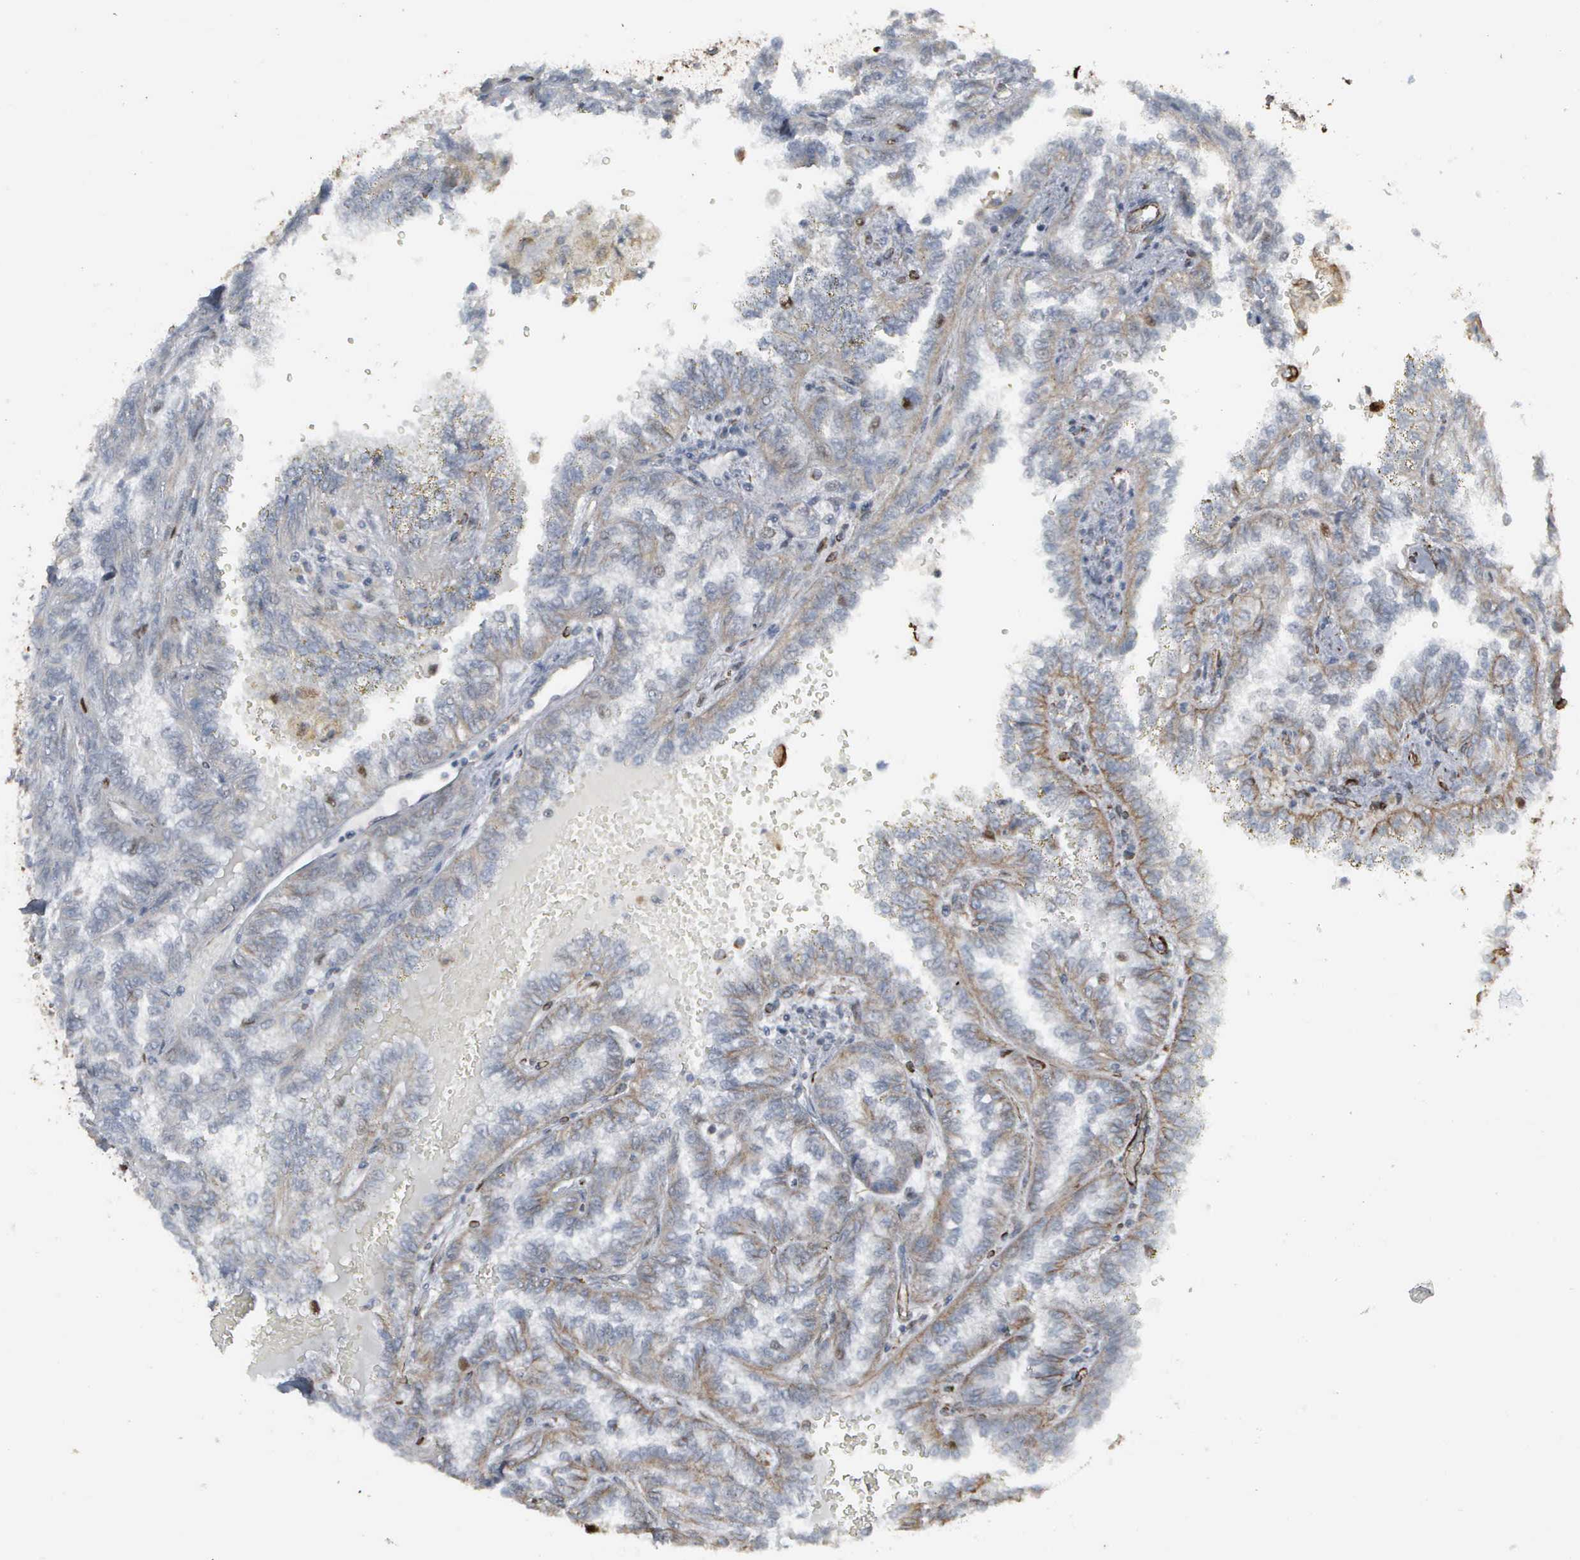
{"staining": {"intensity": "weak", "quantity": "<25%", "location": "cytoplasmic/membranous,nuclear"}, "tissue": "renal cancer", "cell_type": "Tumor cells", "image_type": "cancer", "snomed": [{"axis": "morphology", "description": "Inflammation, NOS"}, {"axis": "morphology", "description": "Adenocarcinoma, NOS"}, {"axis": "topography", "description": "Kidney"}], "caption": "This image is of renal adenocarcinoma stained with immunohistochemistry (IHC) to label a protein in brown with the nuclei are counter-stained blue. There is no staining in tumor cells.", "gene": "CCNE1", "patient": {"sex": "male", "age": 68}}